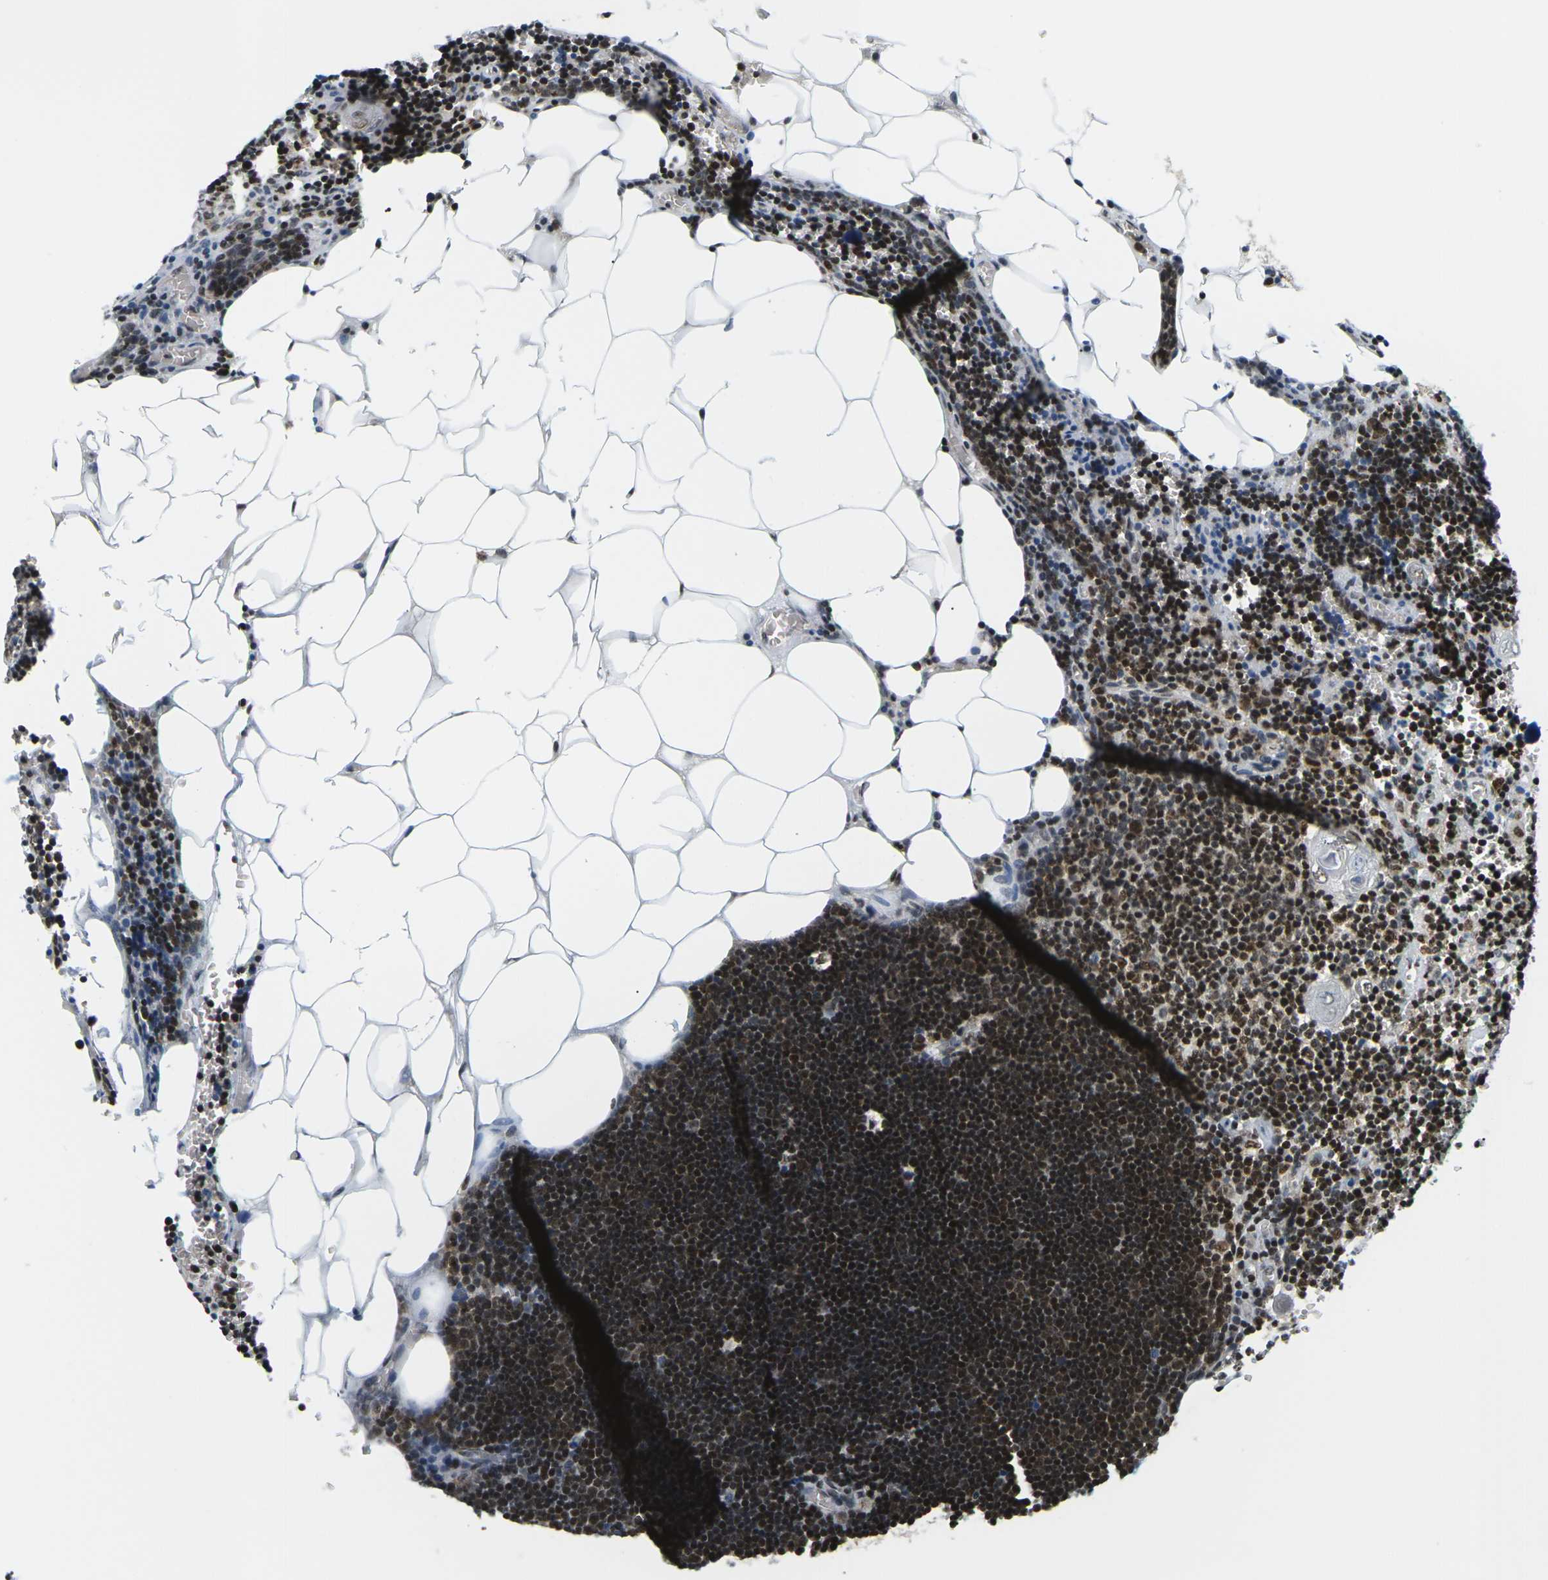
{"staining": {"intensity": "strong", "quantity": ">75%", "location": "nuclear"}, "tissue": "lymph node", "cell_type": "Germinal center cells", "image_type": "normal", "snomed": [{"axis": "morphology", "description": "Normal tissue, NOS"}, {"axis": "topography", "description": "Lymph node"}], "caption": "Immunohistochemical staining of benign lymph node demonstrates >75% levels of strong nuclear protein staining in approximately >75% of germinal center cells.", "gene": "CELF1", "patient": {"sex": "male", "age": 33}}